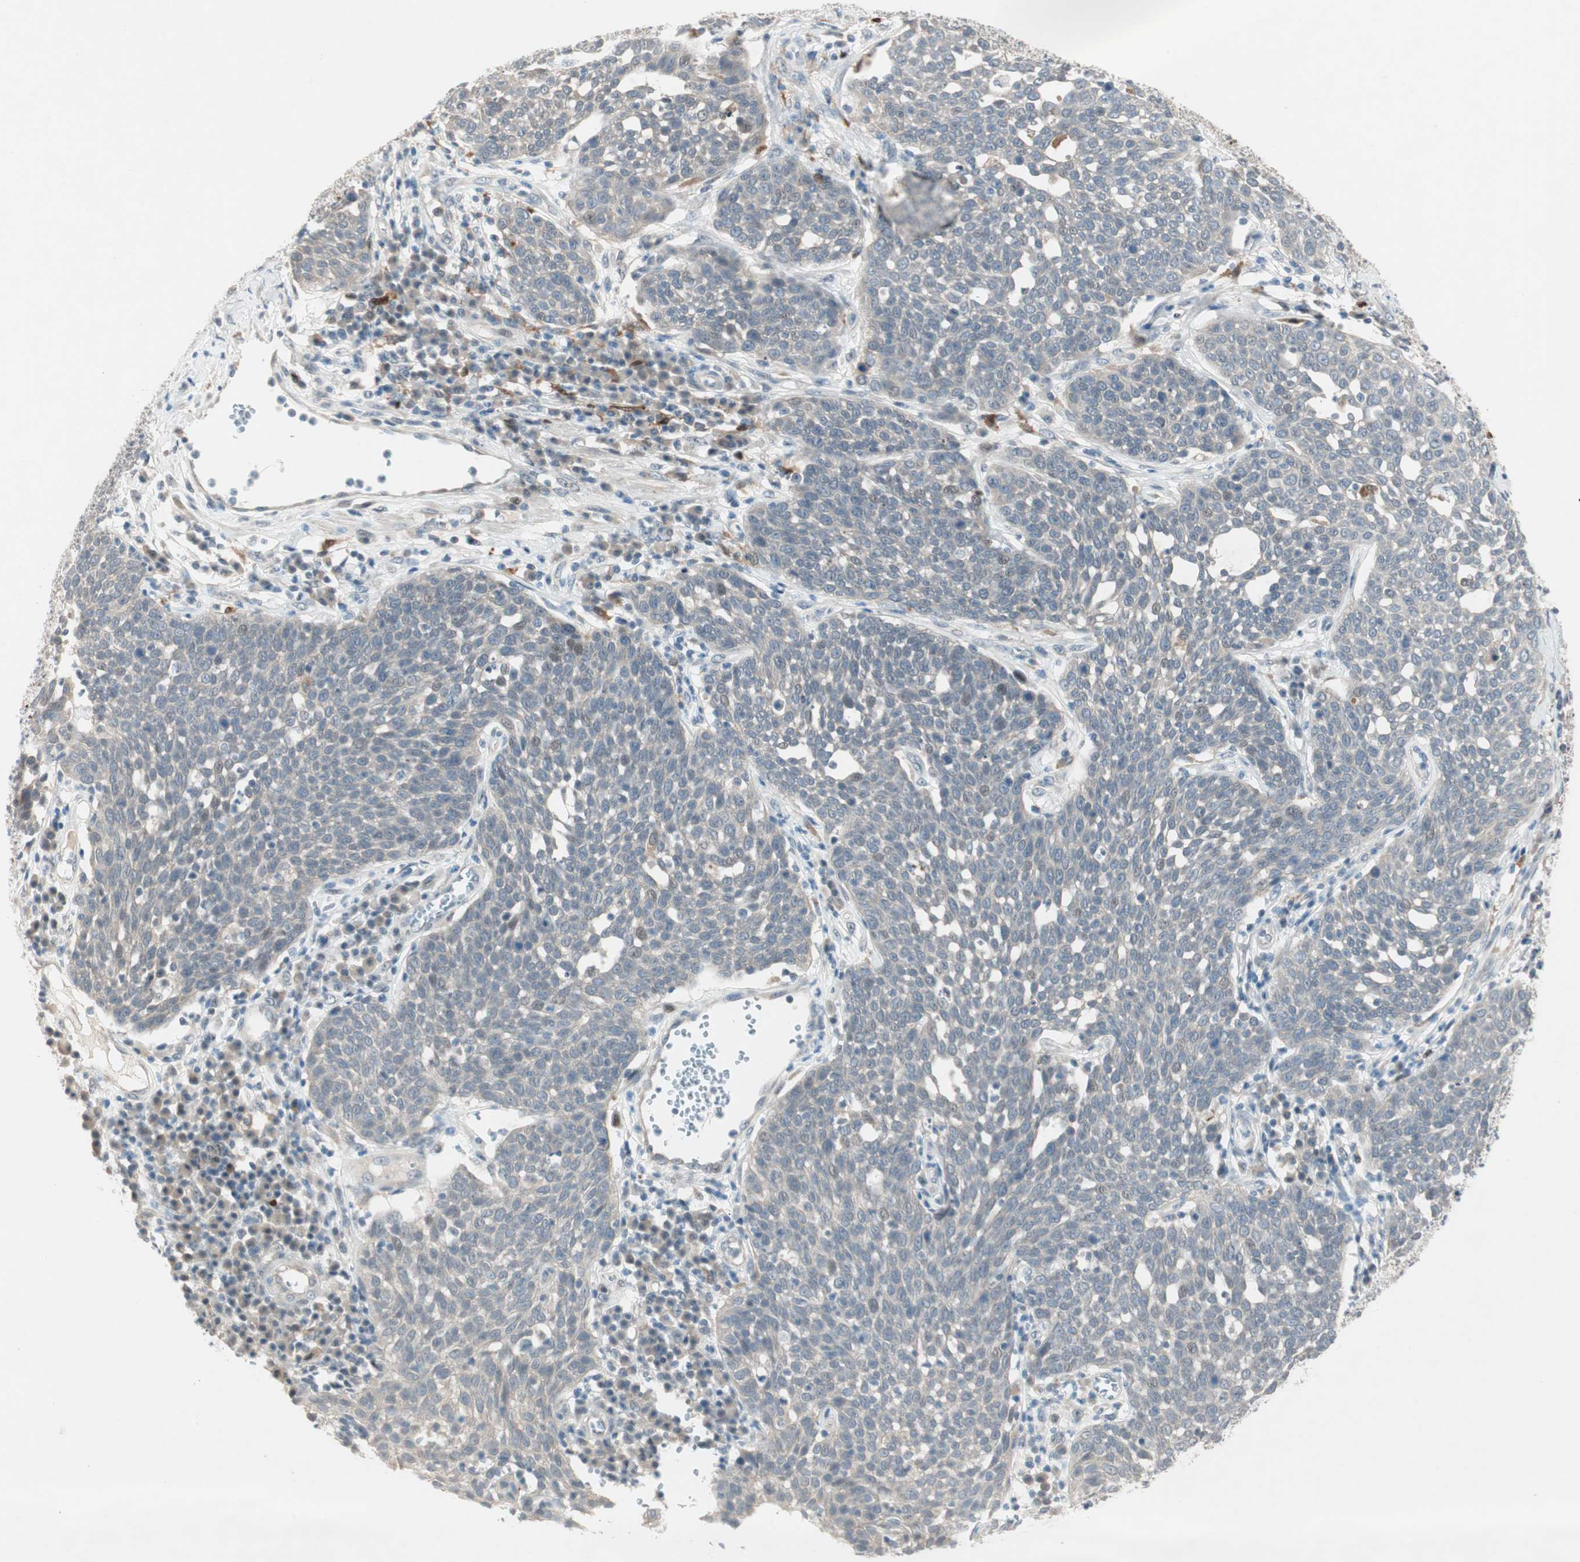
{"staining": {"intensity": "weak", "quantity": "25%-75%", "location": "cytoplasmic/membranous"}, "tissue": "cervical cancer", "cell_type": "Tumor cells", "image_type": "cancer", "snomed": [{"axis": "morphology", "description": "Squamous cell carcinoma, NOS"}, {"axis": "topography", "description": "Cervix"}], "caption": "Immunohistochemistry (DAB) staining of cervical cancer displays weak cytoplasmic/membranous protein staining in approximately 25%-75% of tumor cells. (DAB (3,3'-diaminobenzidine) = brown stain, brightfield microscopy at high magnification).", "gene": "RTL6", "patient": {"sex": "female", "age": 34}}